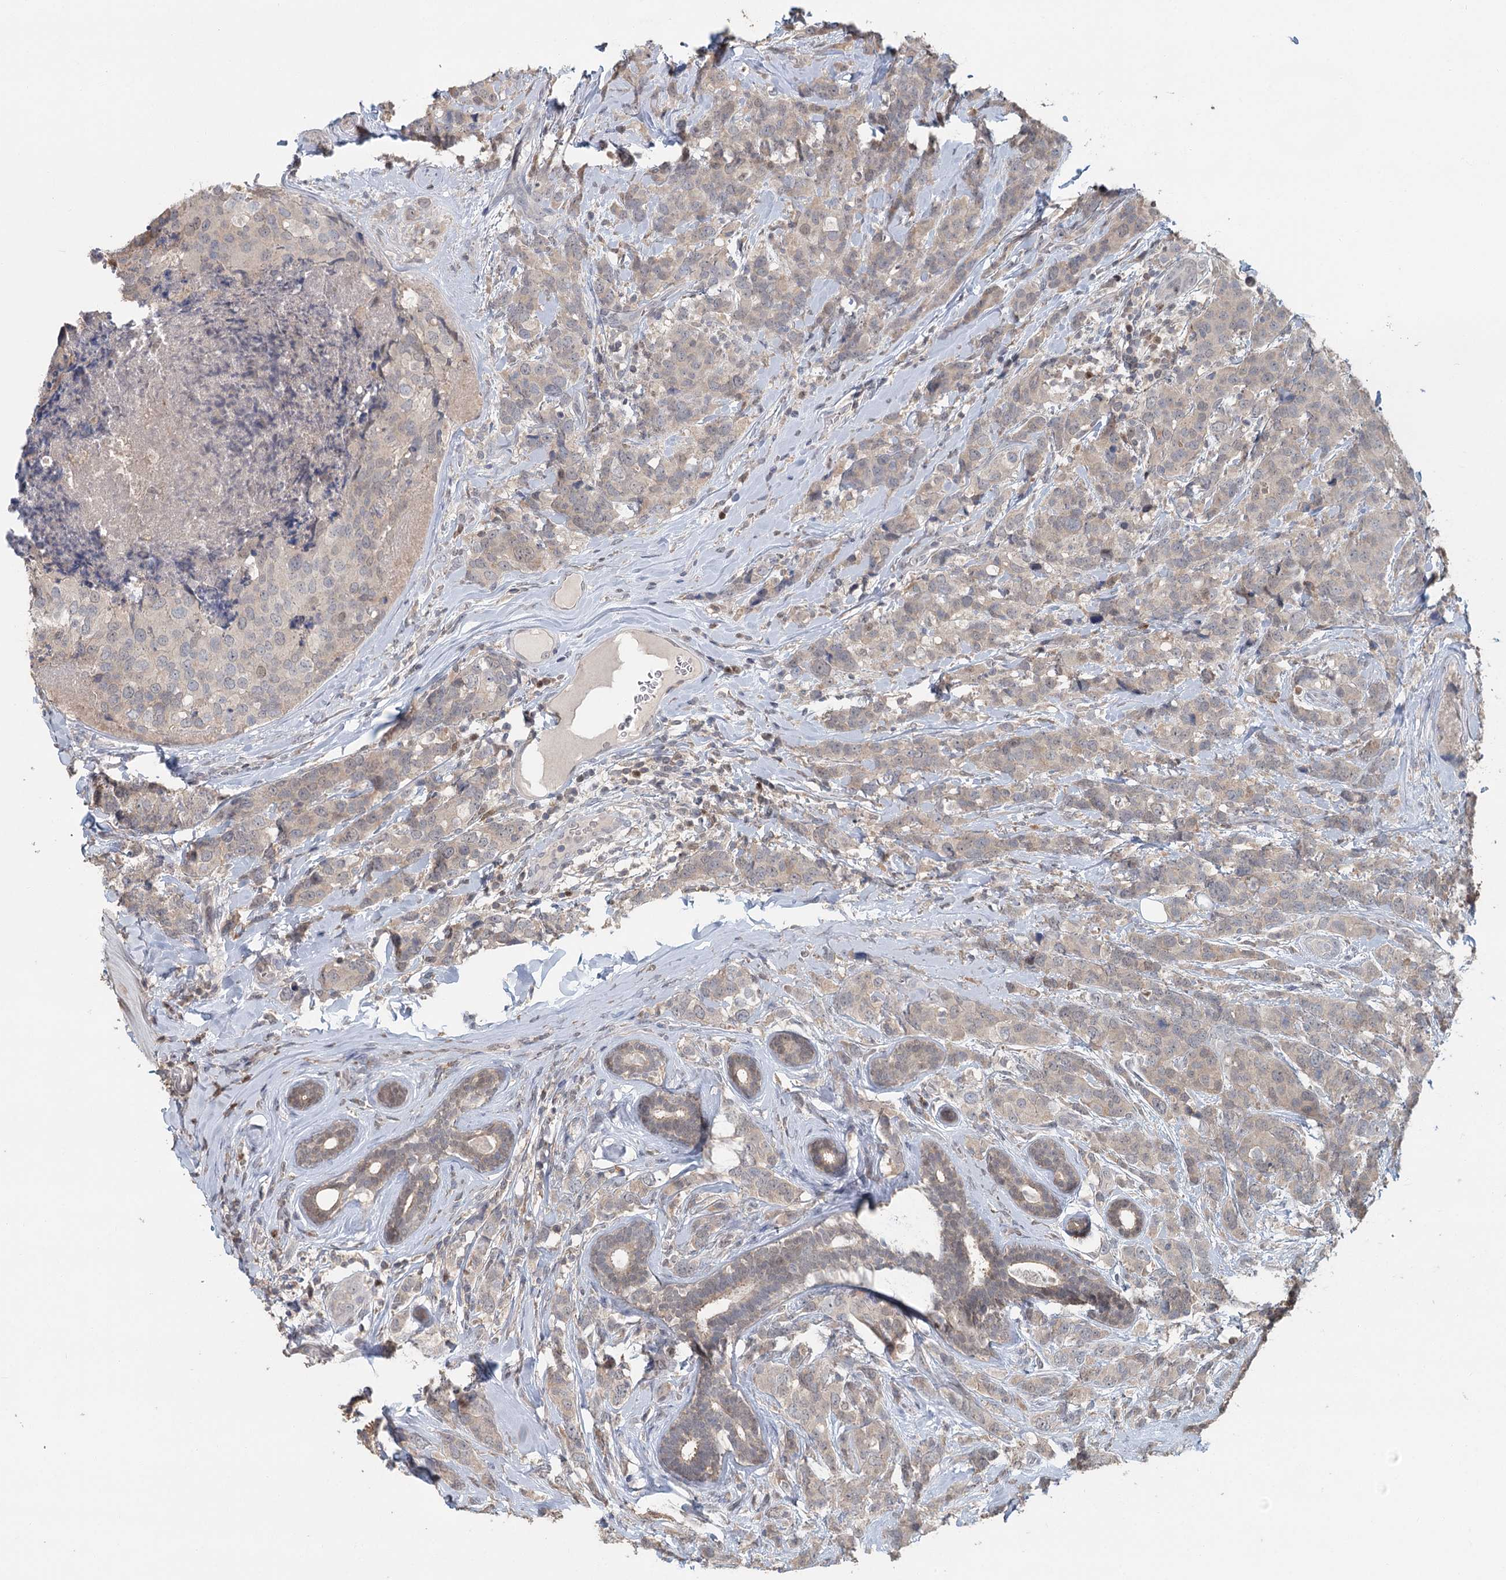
{"staining": {"intensity": "negative", "quantity": "none", "location": "none"}, "tissue": "breast cancer", "cell_type": "Tumor cells", "image_type": "cancer", "snomed": [{"axis": "morphology", "description": "Lobular carcinoma"}, {"axis": "topography", "description": "Breast"}], "caption": "The histopathology image displays no staining of tumor cells in breast cancer.", "gene": "ADK", "patient": {"sex": "female", "age": 59}}